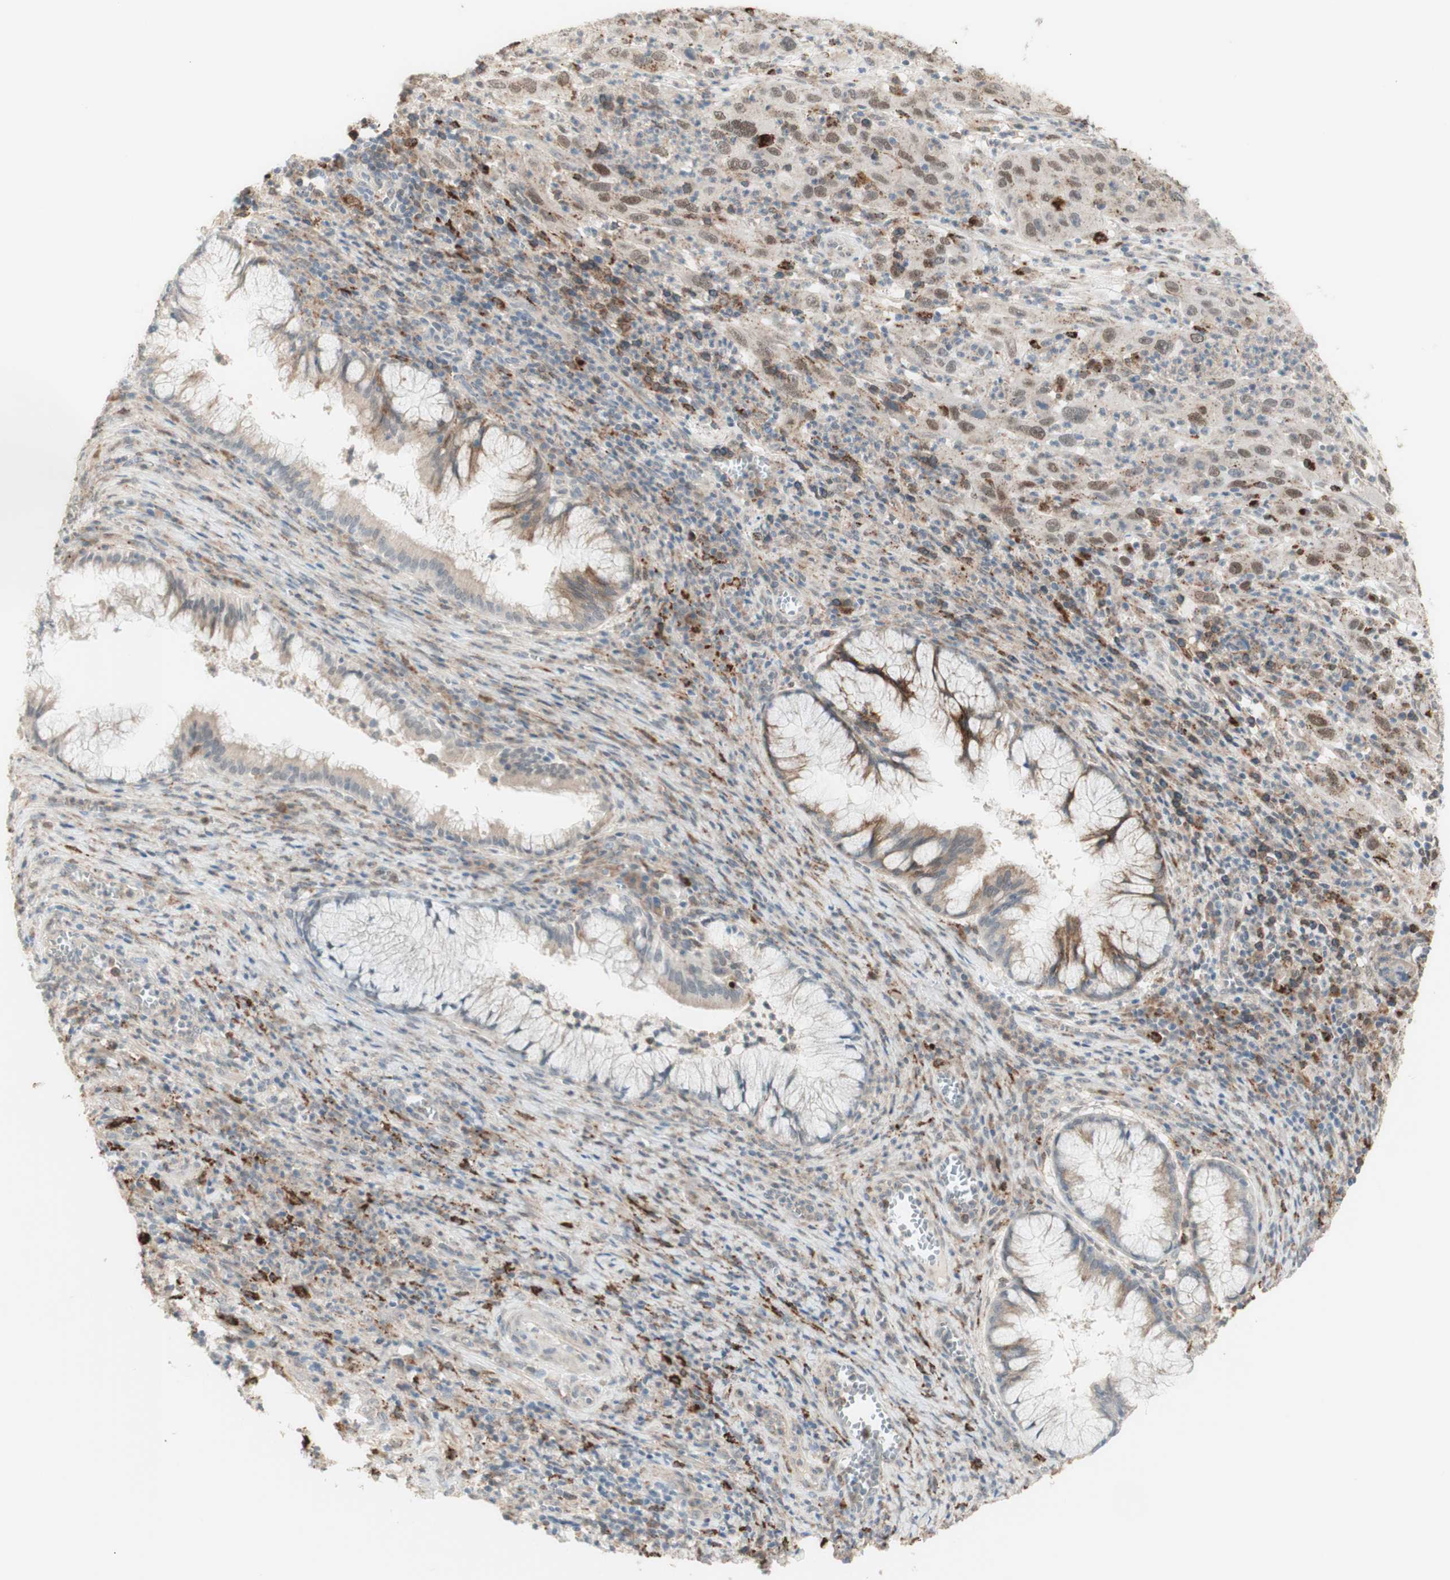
{"staining": {"intensity": "strong", "quantity": "<25%", "location": "nuclear"}, "tissue": "cervical cancer", "cell_type": "Tumor cells", "image_type": "cancer", "snomed": [{"axis": "morphology", "description": "Squamous cell carcinoma, NOS"}, {"axis": "topography", "description": "Cervix"}], "caption": "IHC micrograph of cervical squamous cell carcinoma stained for a protein (brown), which shows medium levels of strong nuclear expression in approximately <25% of tumor cells.", "gene": "GAPT", "patient": {"sex": "female", "age": 32}}